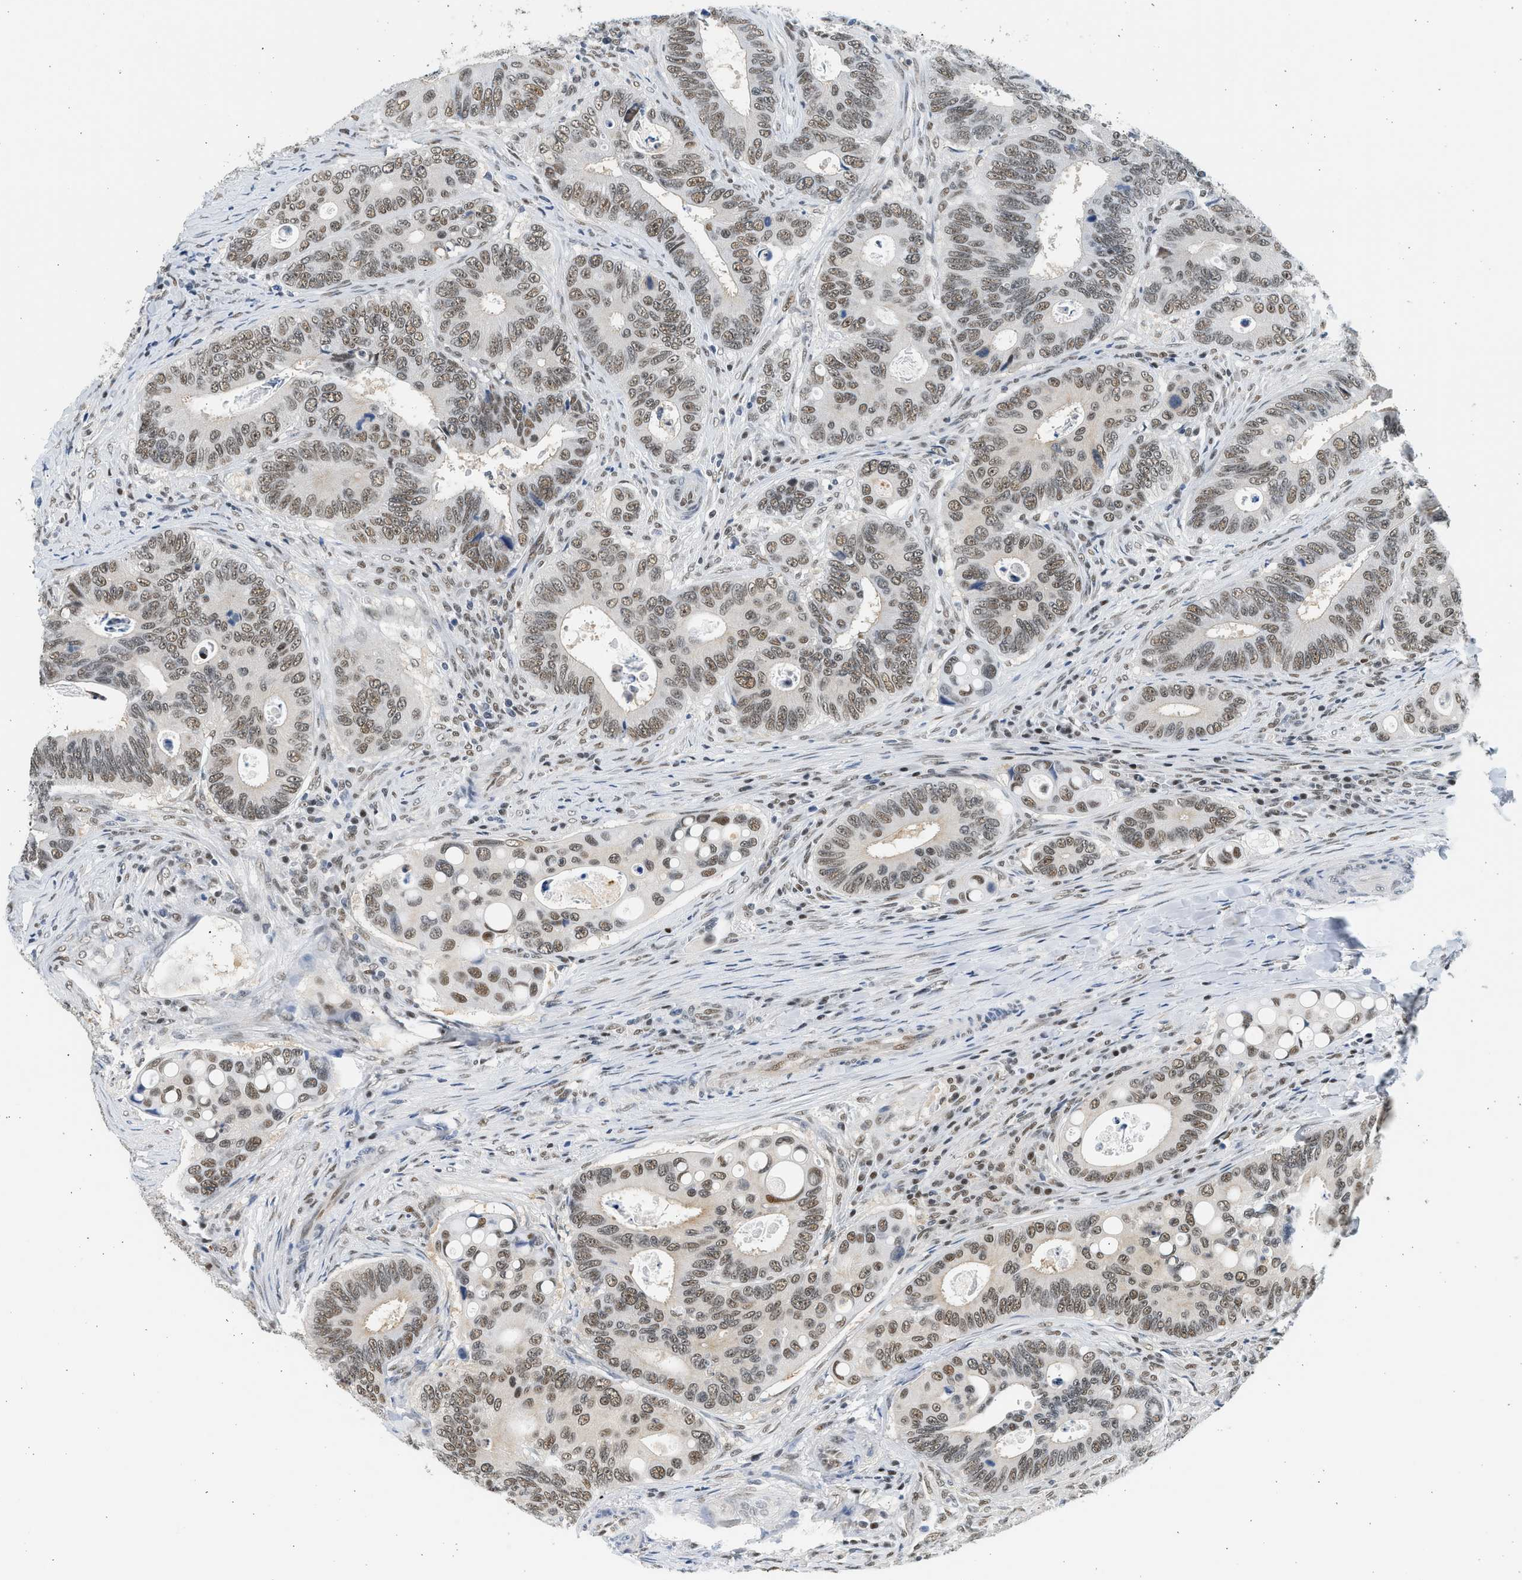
{"staining": {"intensity": "moderate", "quantity": ">75%", "location": "nuclear"}, "tissue": "colorectal cancer", "cell_type": "Tumor cells", "image_type": "cancer", "snomed": [{"axis": "morphology", "description": "Inflammation, NOS"}, {"axis": "morphology", "description": "Adenocarcinoma, NOS"}, {"axis": "topography", "description": "Colon"}], "caption": "Human adenocarcinoma (colorectal) stained with a protein marker shows moderate staining in tumor cells.", "gene": "HIPK1", "patient": {"sex": "male", "age": 72}}